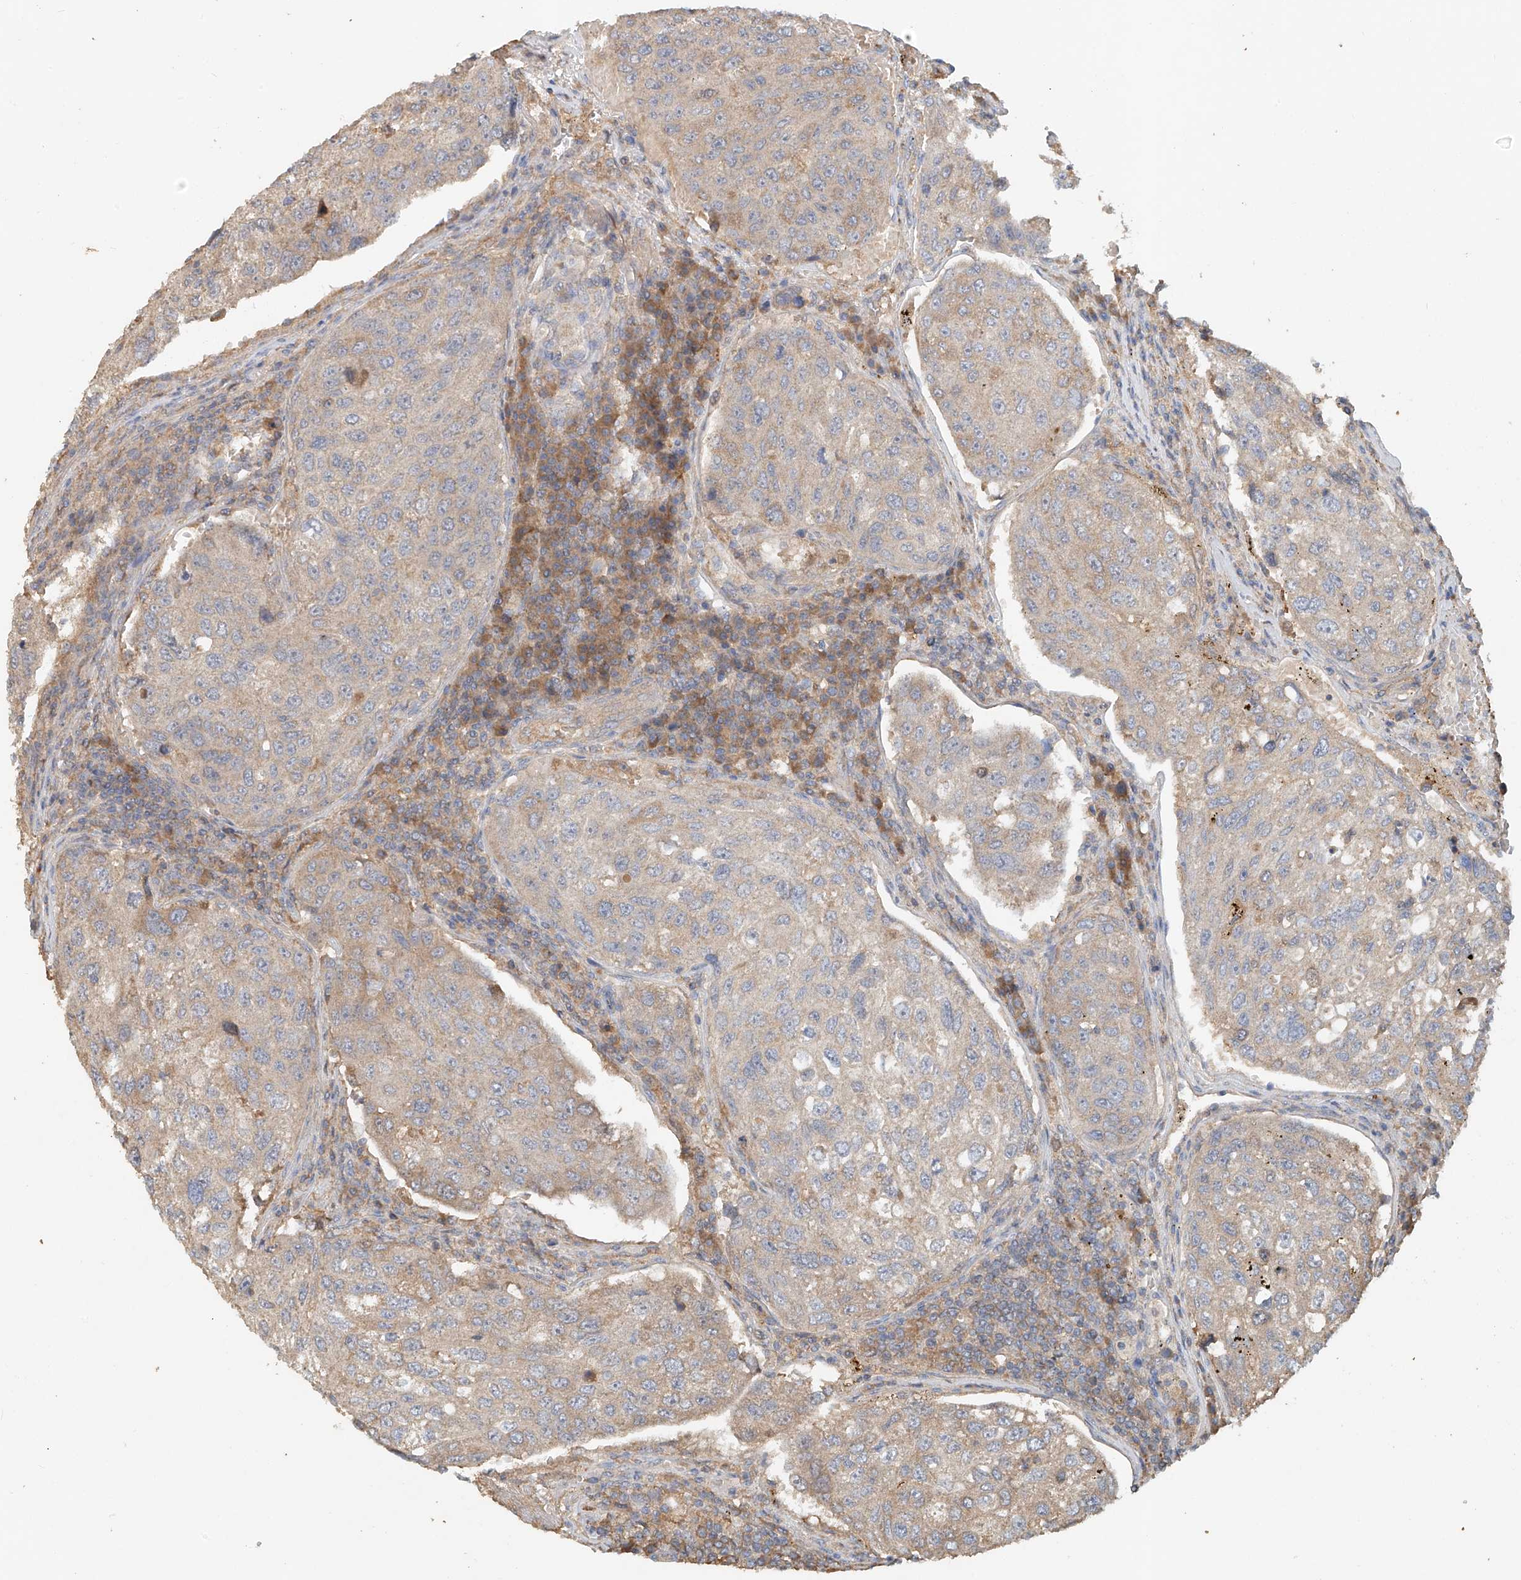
{"staining": {"intensity": "weak", "quantity": "25%-75%", "location": "cytoplasmic/membranous"}, "tissue": "urothelial cancer", "cell_type": "Tumor cells", "image_type": "cancer", "snomed": [{"axis": "morphology", "description": "Urothelial carcinoma, High grade"}, {"axis": "topography", "description": "Lymph node"}, {"axis": "topography", "description": "Urinary bladder"}], "caption": "A histopathology image of high-grade urothelial carcinoma stained for a protein demonstrates weak cytoplasmic/membranous brown staining in tumor cells.", "gene": "GNB1L", "patient": {"sex": "male", "age": 51}}